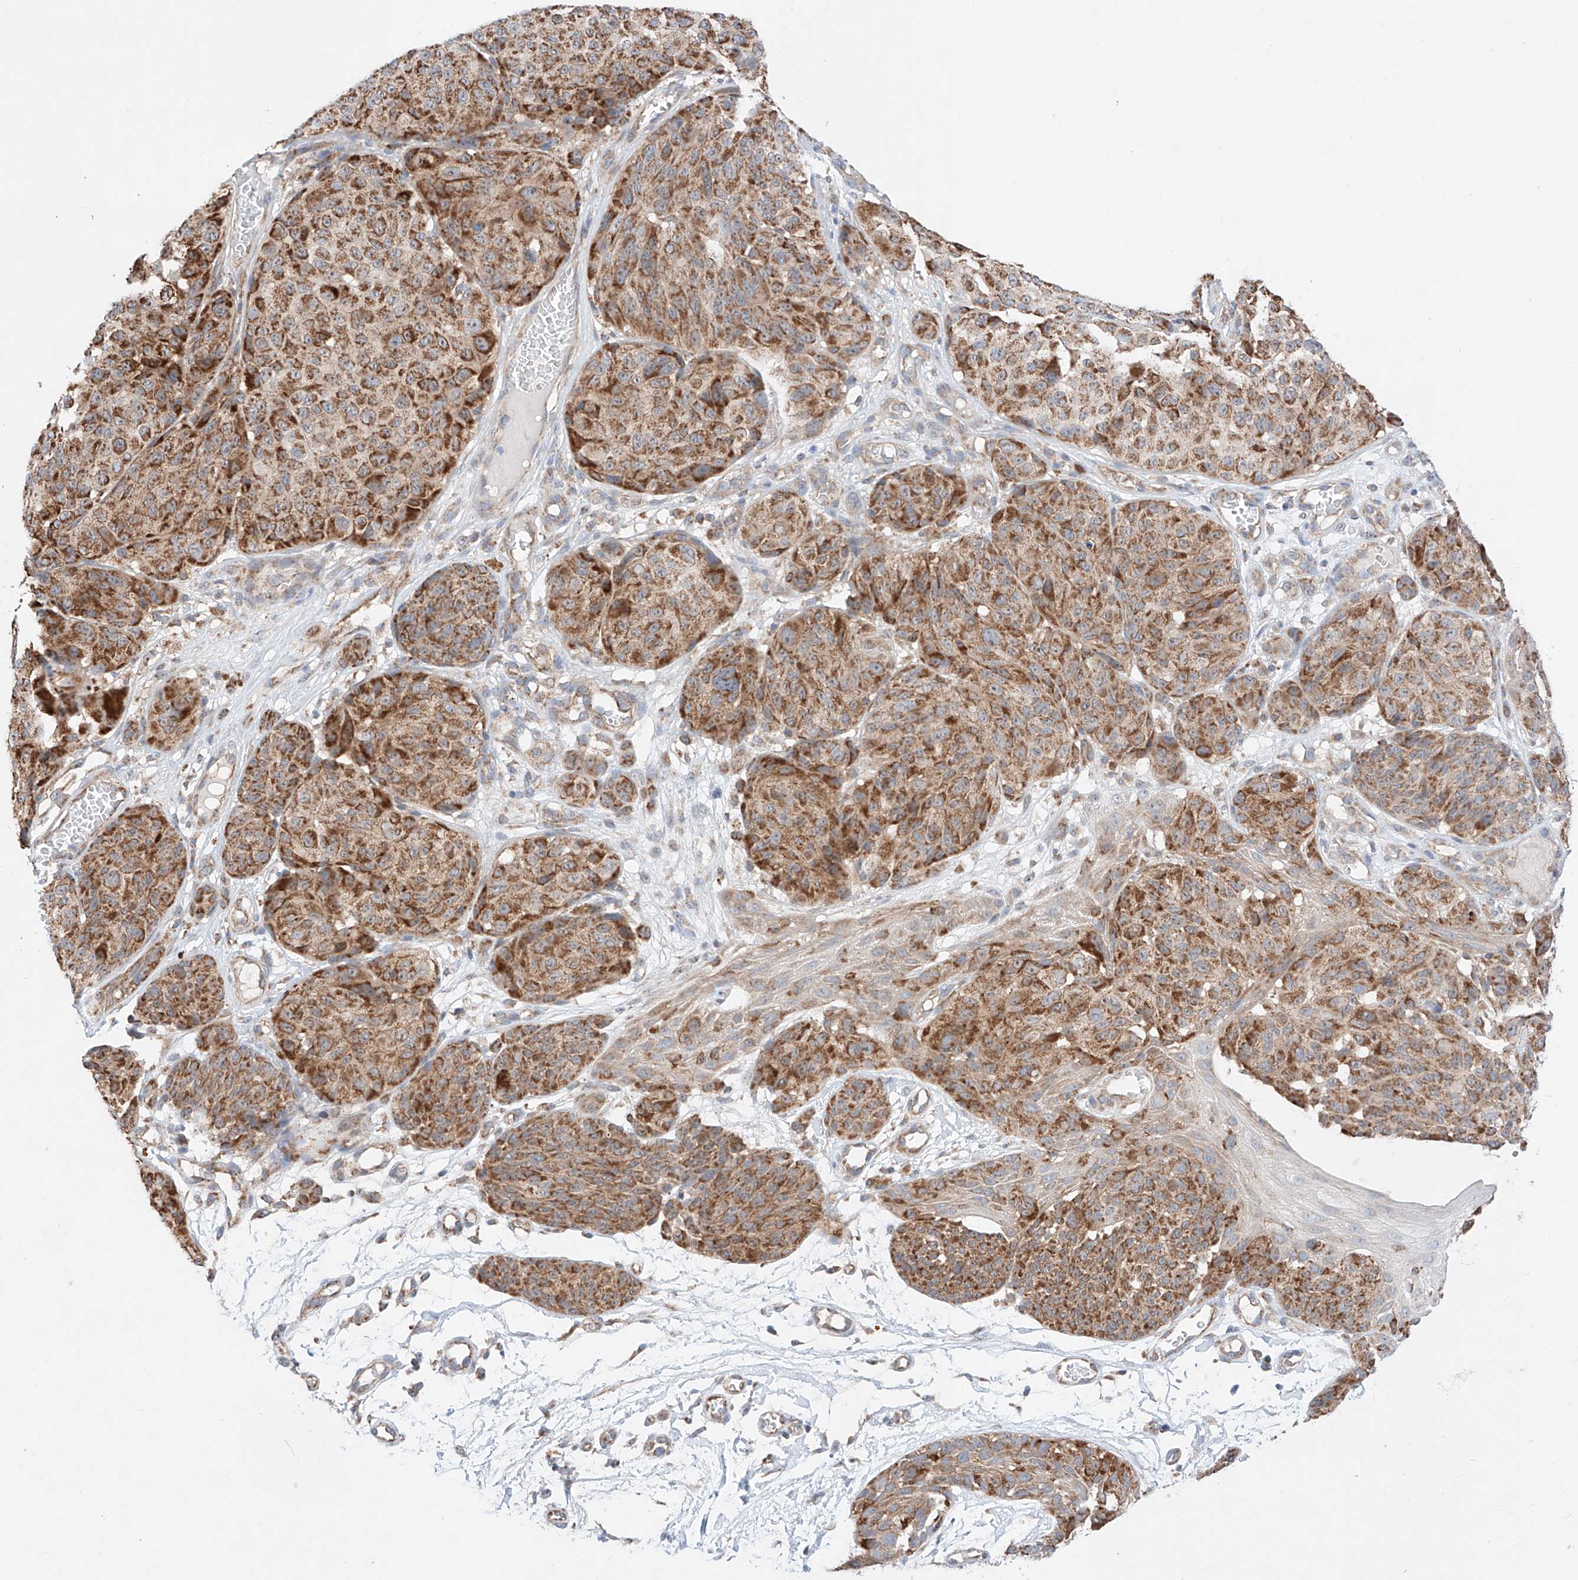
{"staining": {"intensity": "moderate", "quantity": ">75%", "location": "cytoplasmic/membranous"}, "tissue": "melanoma", "cell_type": "Tumor cells", "image_type": "cancer", "snomed": [{"axis": "morphology", "description": "Malignant melanoma, NOS"}, {"axis": "topography", "description": "Skin"}], "caption": "The photomicrograph shows immunohistochemical staining of melanoma. There is moderate cytoplasmic/membranous staining is present in approximately >75% of tumor cells.", "gene": "KTI12", "patient": {"sex": "male", "age": 83}}